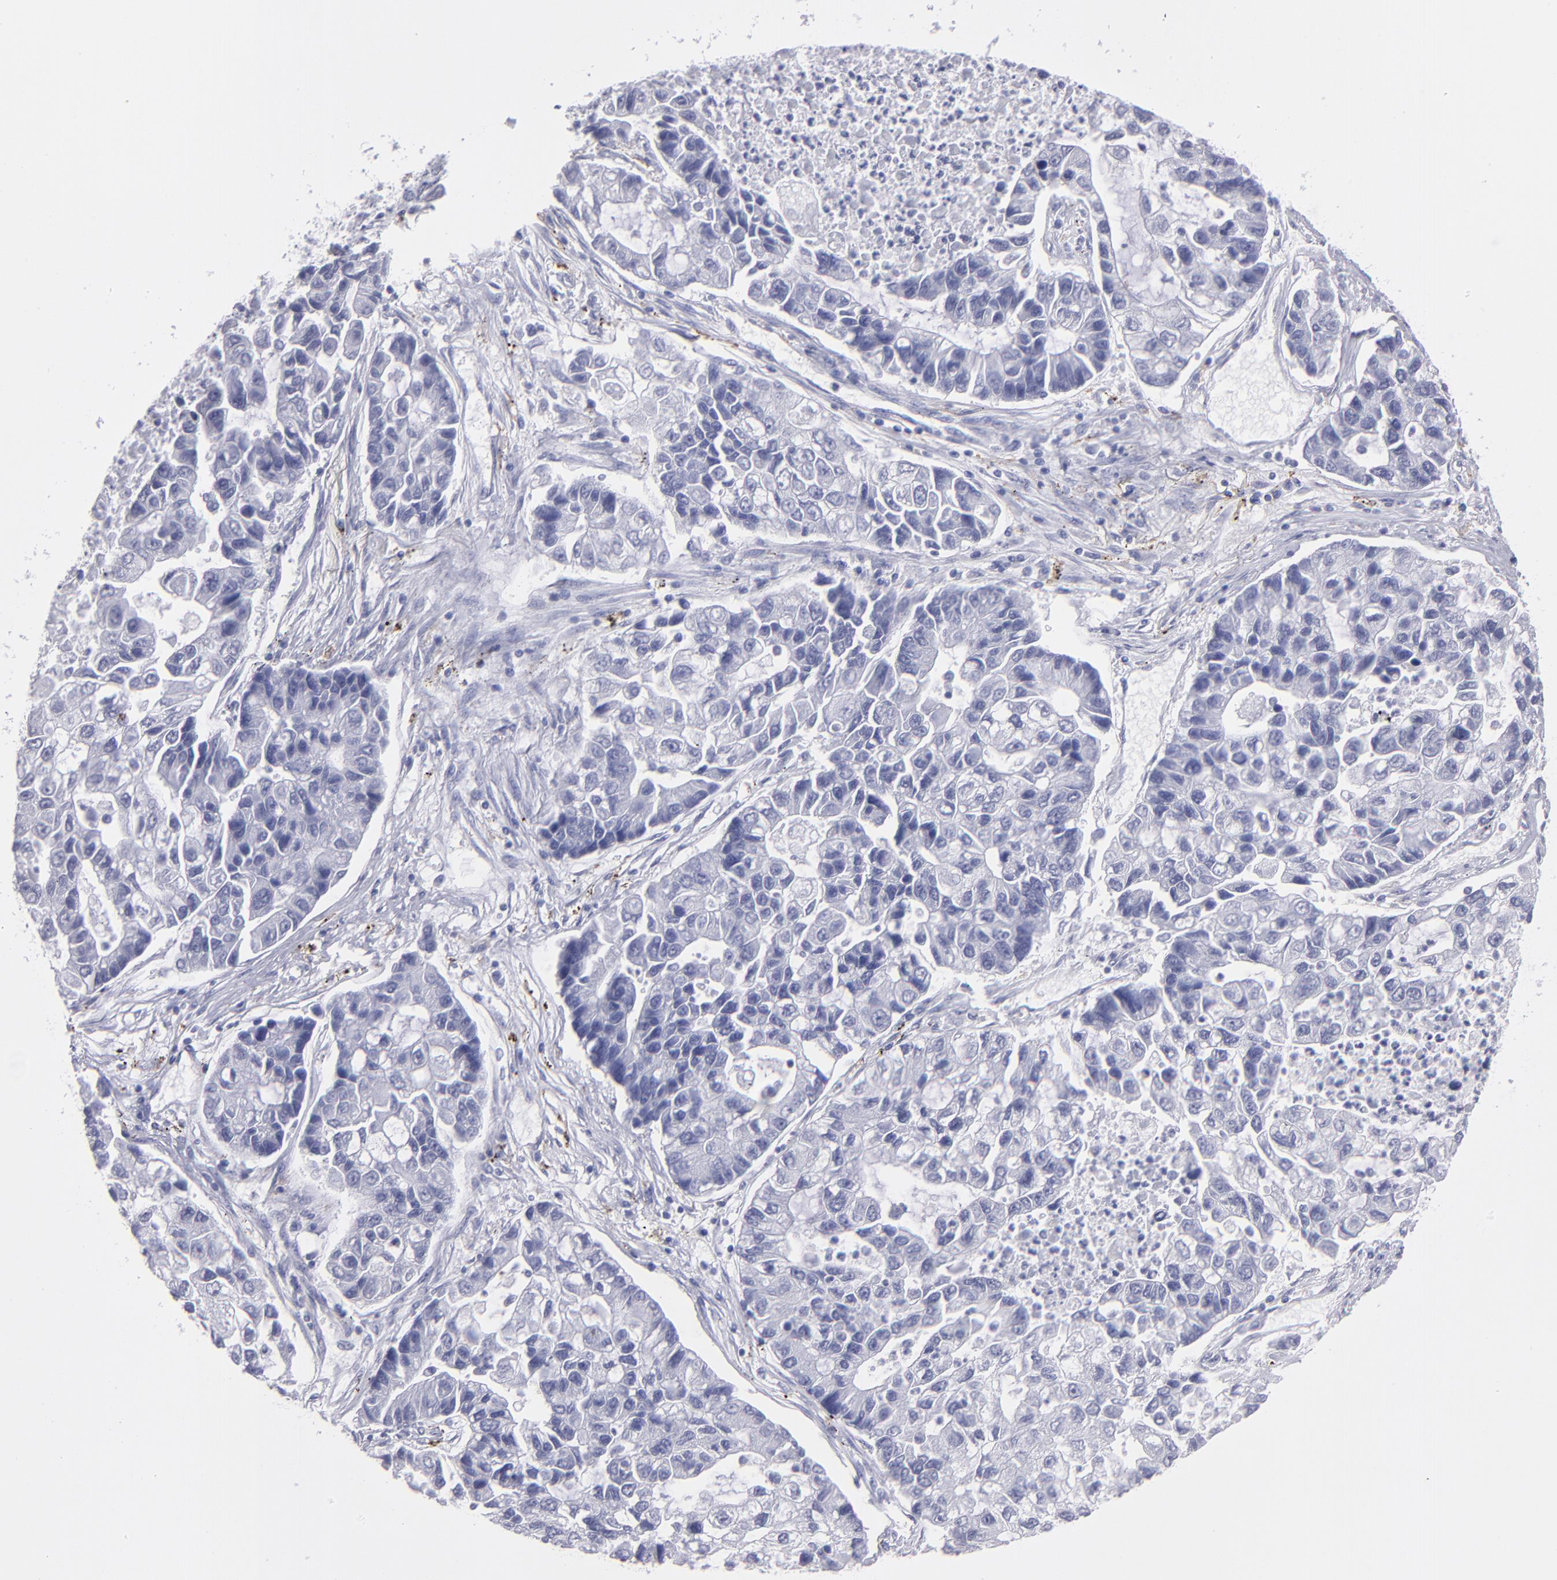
{"staining": {"intensity": "negative", "quantity": "none", "location": "none"}, "tissue": "lung cancer", "cell_type": "Tumor cells", "image_type": "cancer", "snomed": [{"axis": "morphology", "description": "Adenocarcinoma, NOS"}, {"axis": "topography", "description": "Lung"}], "caption": "This image is of lung cancer (adenocarcinoma) stained with immunohistochemistry to label a protein in brown with the nuclei are counter-stained blue. There is no positivity in tumor cells. (Stains: DAB immunohistochemistry with hematoxylin counter stain, Microscopy: brightfield microscopy at high magnification).", "gene": "MB", "patient": {"sex": "female", "age": 51}}